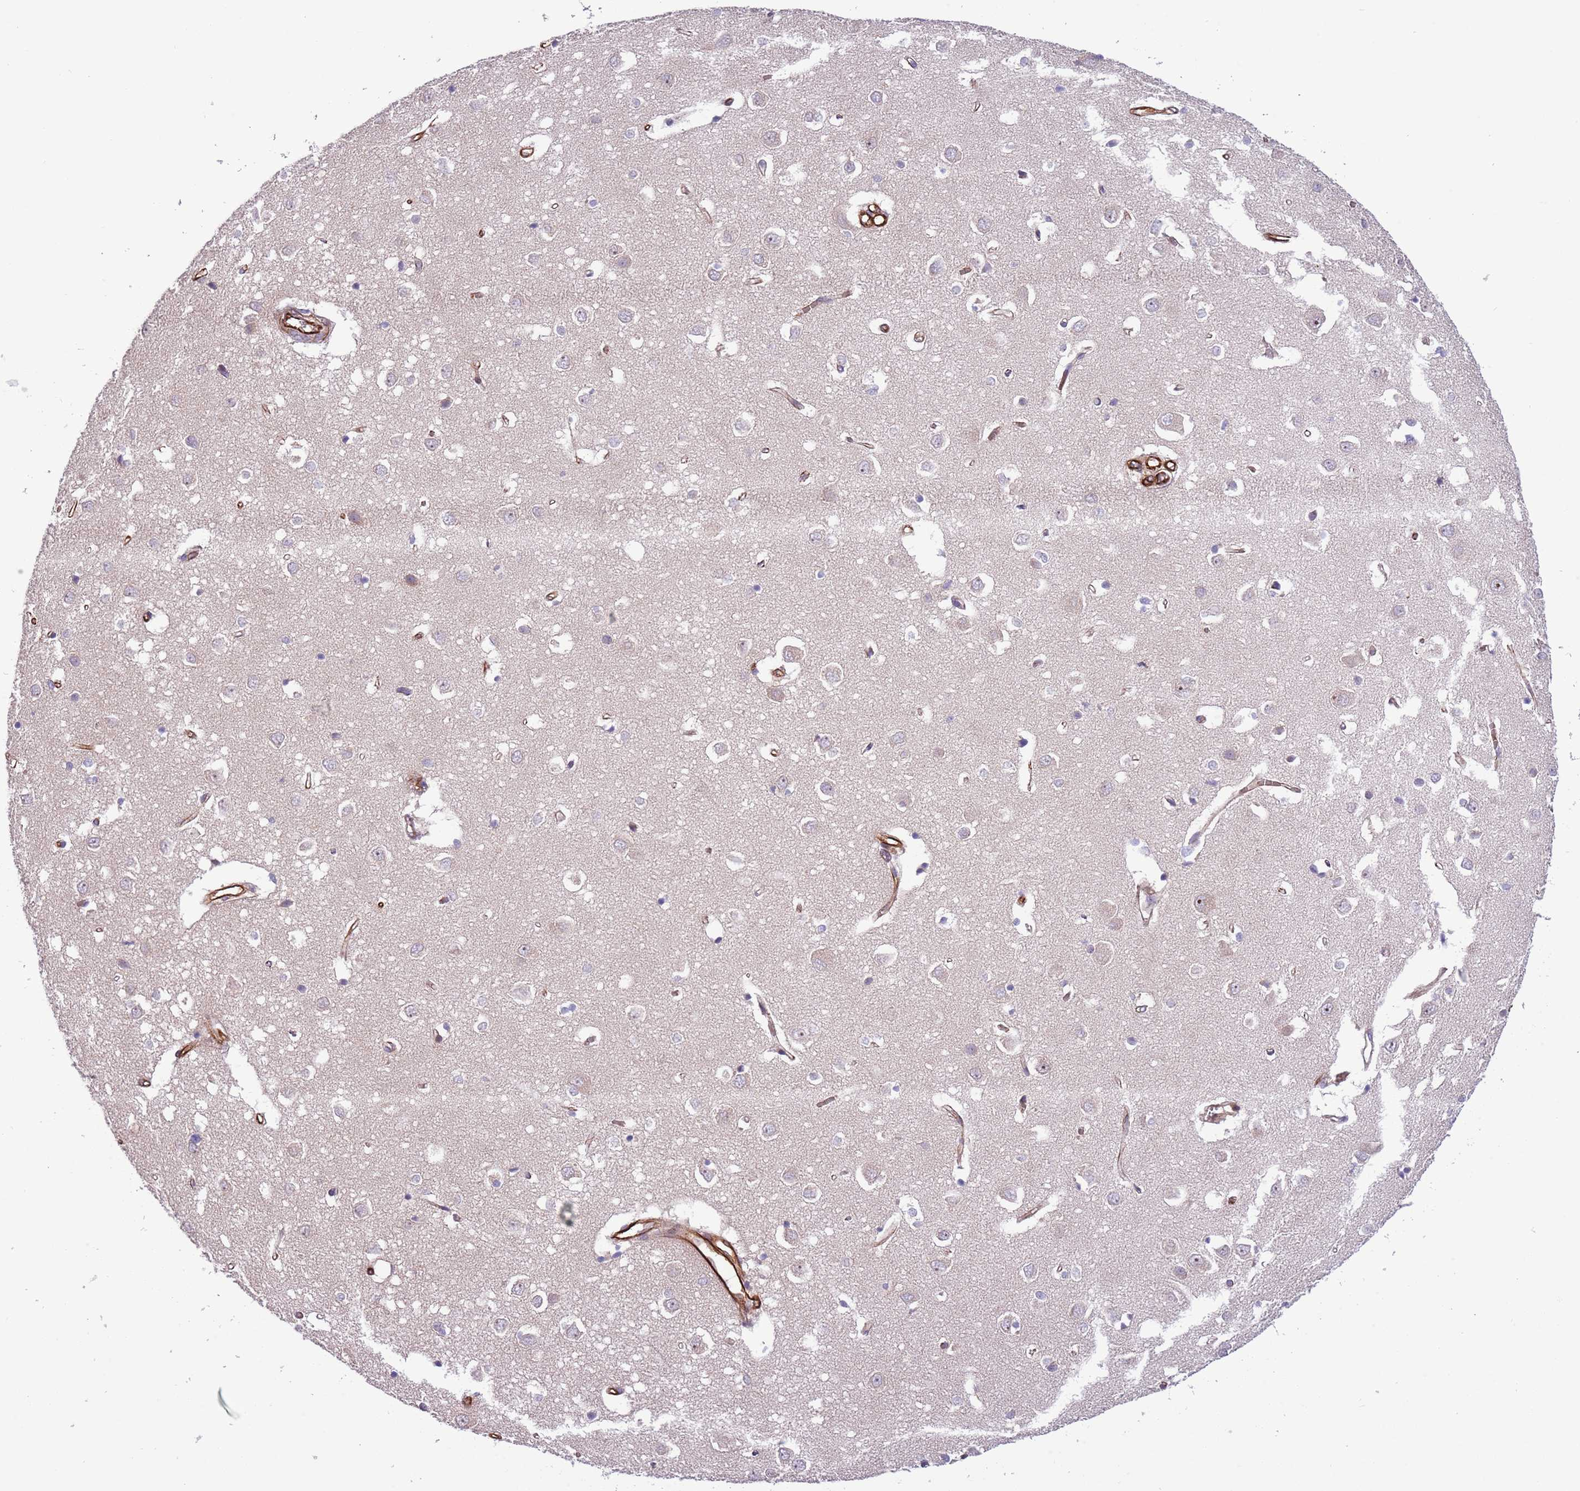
{"staining": {"intensity": "strong", "quantity": ">75%", "location": "cytoplasmic/membranous"}, "tissue": "cerebral cortex", "cell_type": "Endothelial cells", "image_type": "normal", "snomed": [{"axis": "morphology", "description": "Normal tissue, NOS"}, {"axis": "topography", "description": "Cerebral cortex"}], "caption": "Strong cytoplasmic/membranous positivity for a protein is appreciated in approximately >75% of endothelial cells of unremarkable cerebral cortex using immunohistochemistry.", "gene": "GAS2L3", "patient": {"sex": "female", "age": 64}}